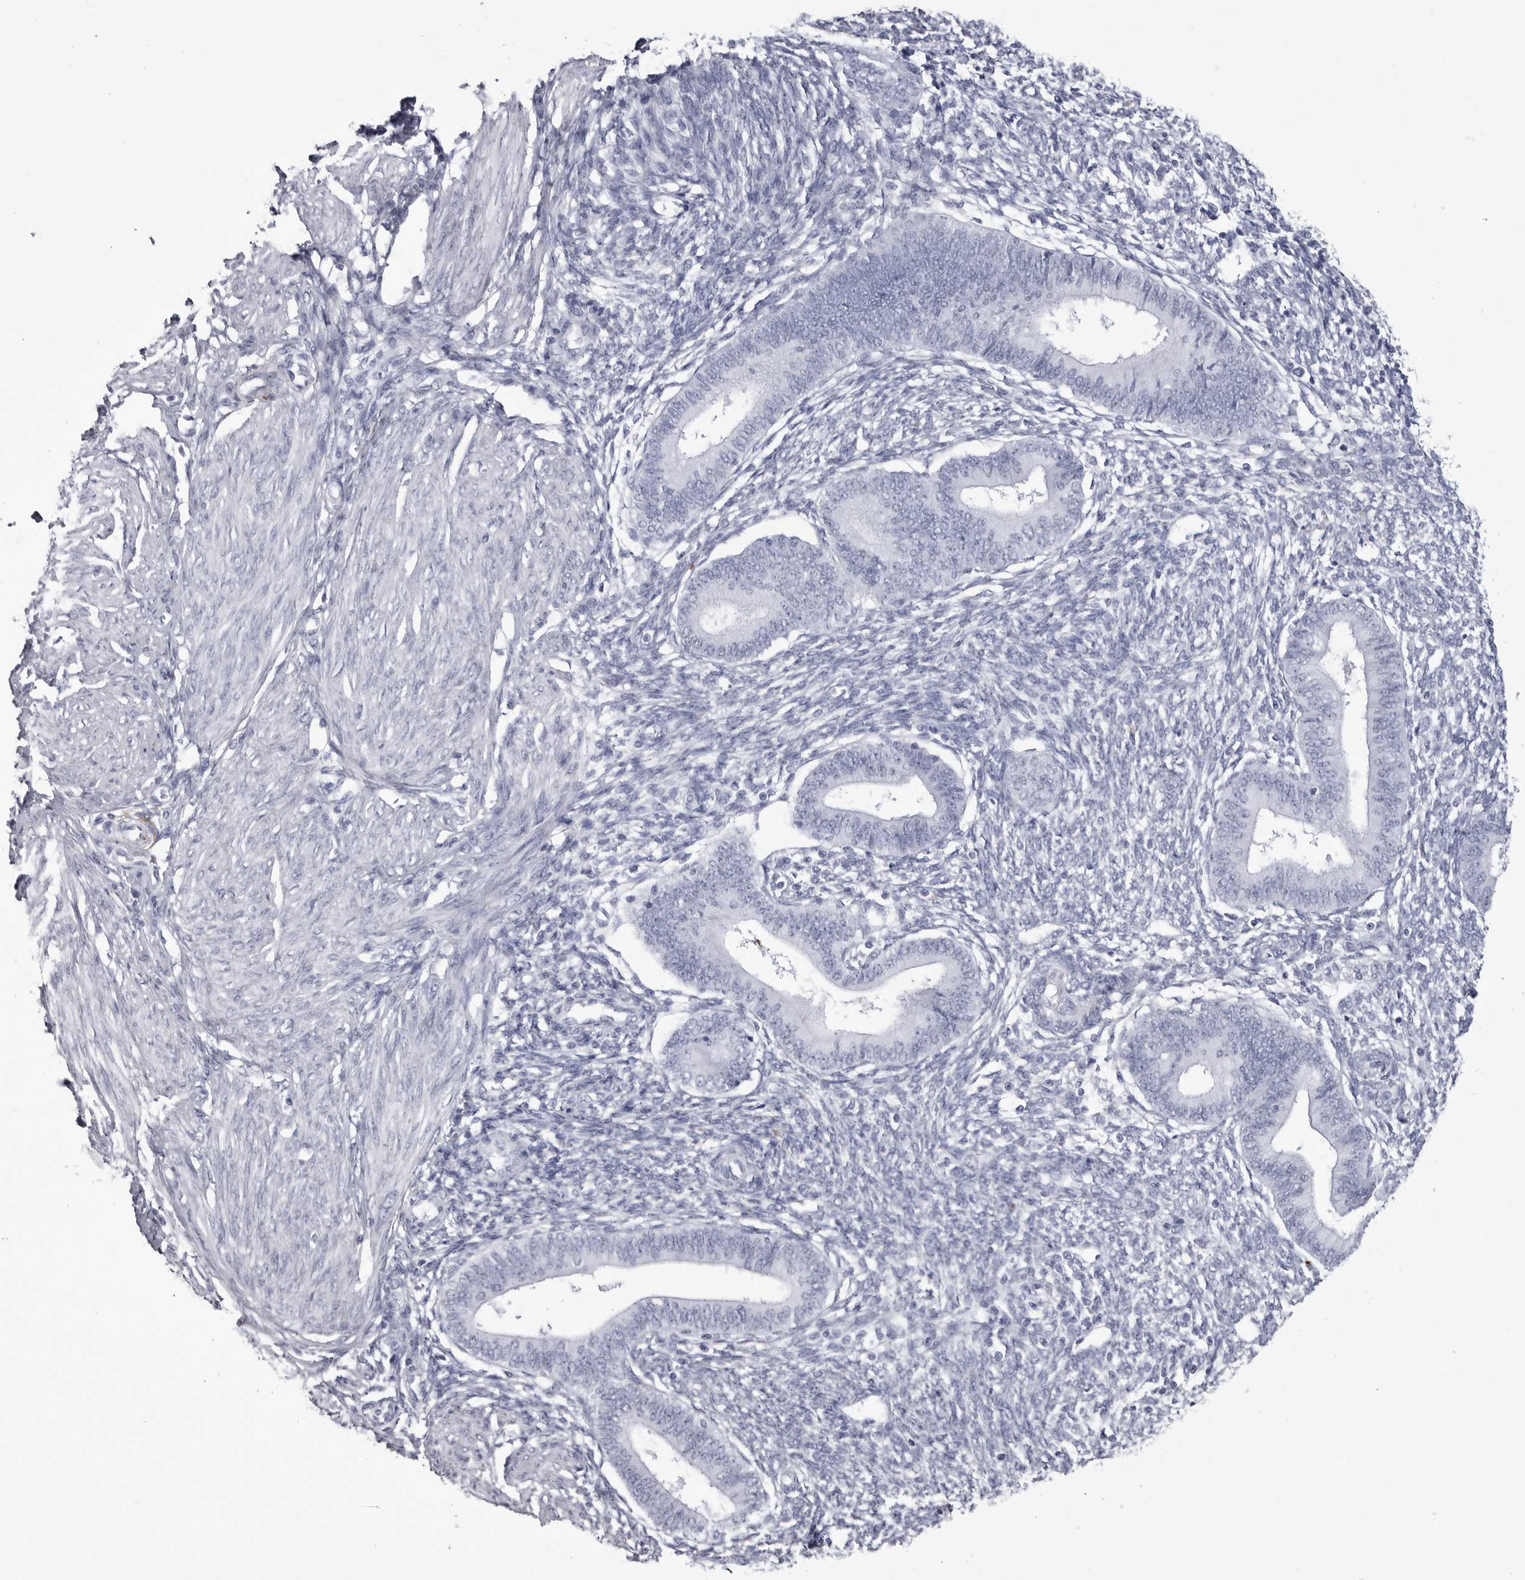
{"staining": {"intensity": "negative", "quantity": "none", "location": "none"}, "tissue": "endometrium", "cell_type": "Cells in endometrial stroma", "image_type": "normal", "snomed": [{"axis": "morphology", "description": "Normal tissue, NOS"}, {"axis": "topography", "description": "Endometrium"}], "caption": "Immunohistochemistry (IHC) of benign endometrium displays no staining in cells in endometrial stroma. (Stains: DAB (3,3'-diaminobenzidine) immunohistochemistry (IHC) with hematoxylin counter stain, Microscopy: brightfield microscopy at high magnification).", "gene": "COL26A1", "patient": {"sex": "female", "age": 46}}